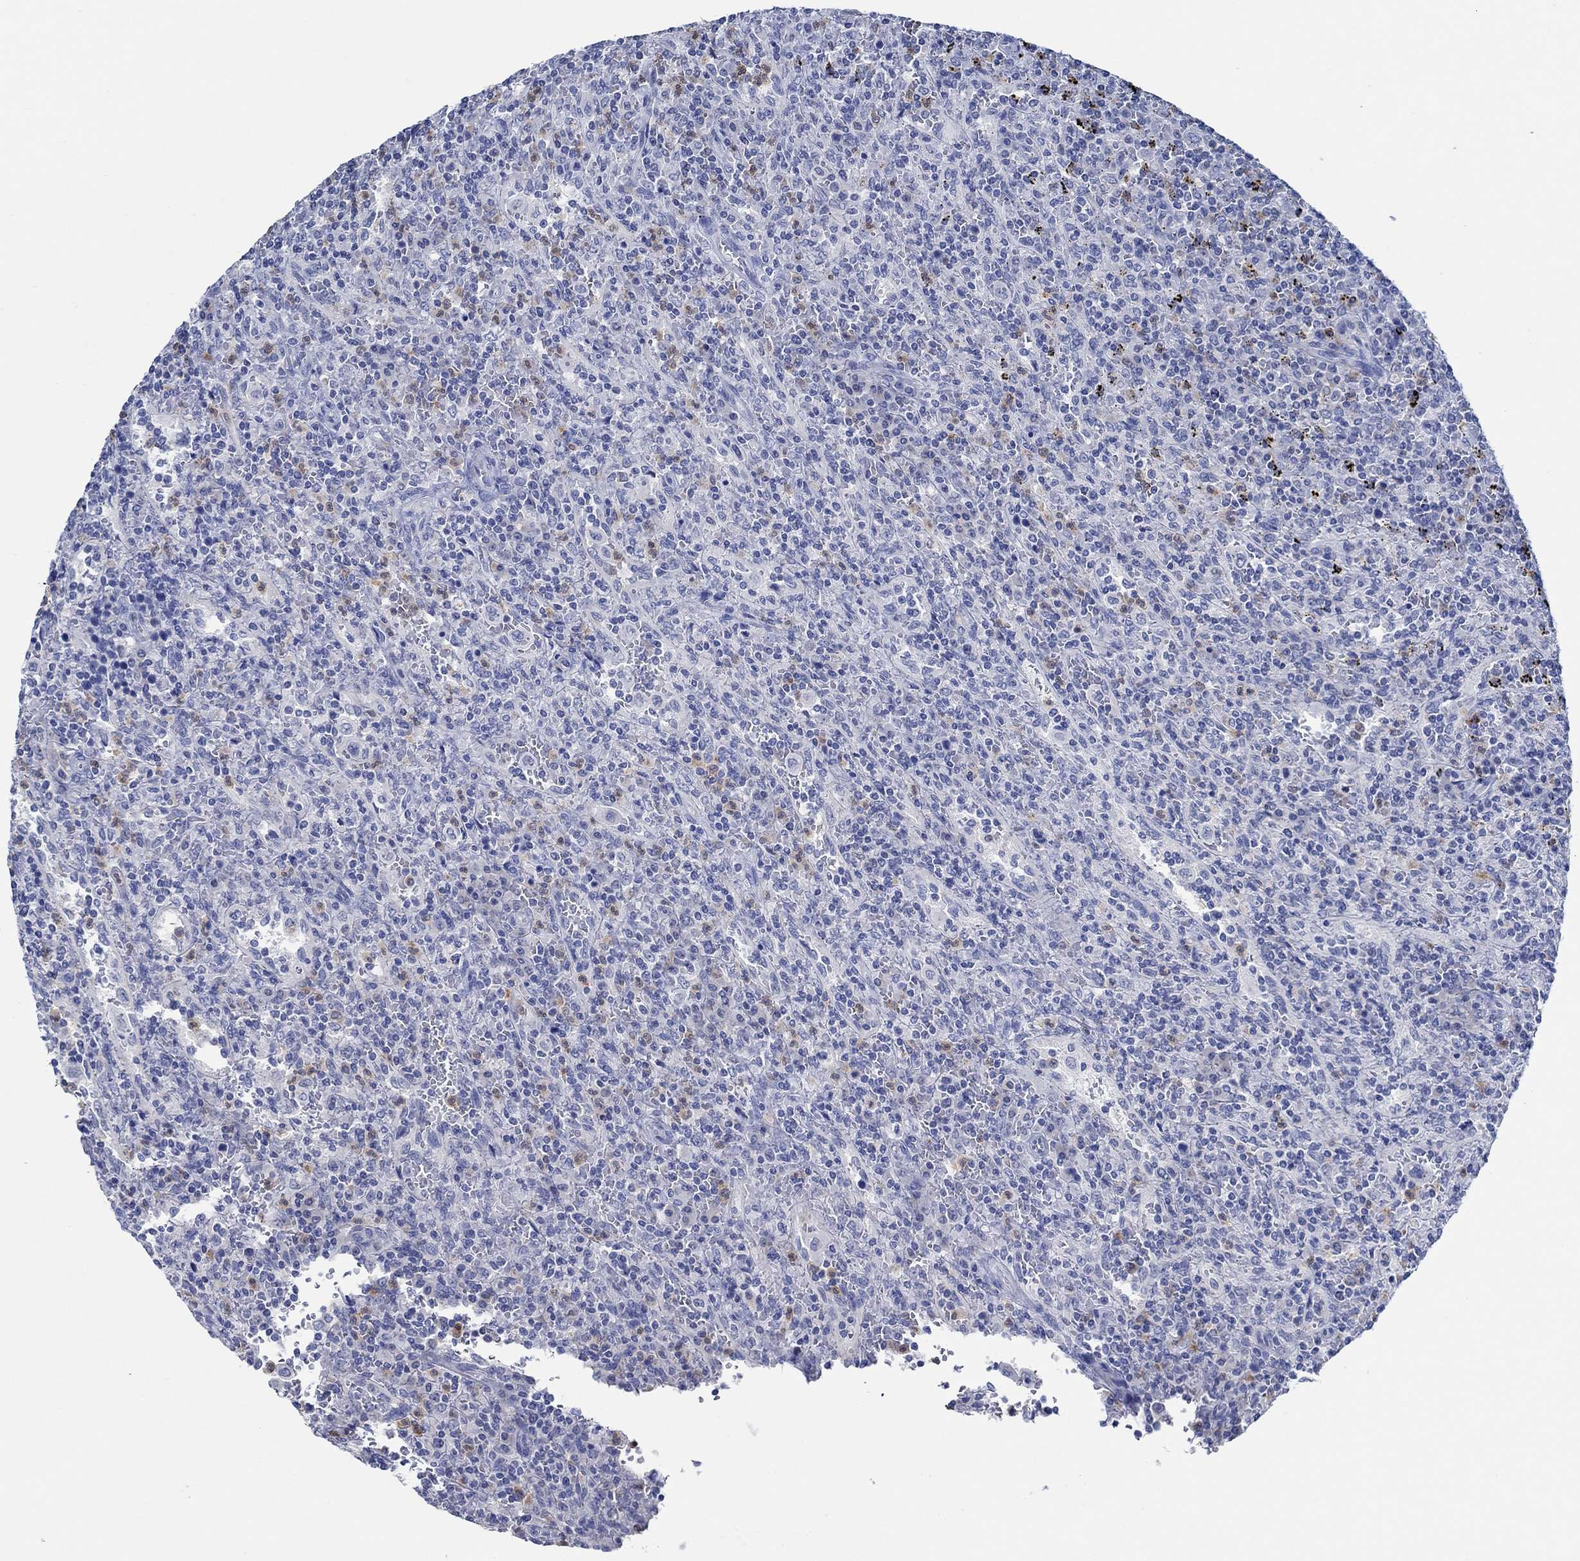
{"staining": {"intensity": "negative", "quantity": "none", "location": "none"}, "tissue": "lymphoma", "cell_type": "Tumor cells", "image_type": "cancer", "snomed": [{"axis": "morphology", "description": "Malignant lymphoma, non-Hodgkin's type, Low grade"}, {"axis": "topography", "description": "Spleen"}], "caption": "Lymphoma was stained to show a protein in brown. There is no significant positivity in tumor cells.", "gene": "ZNF671", "patient": {"sex": "male", "age": 62}}